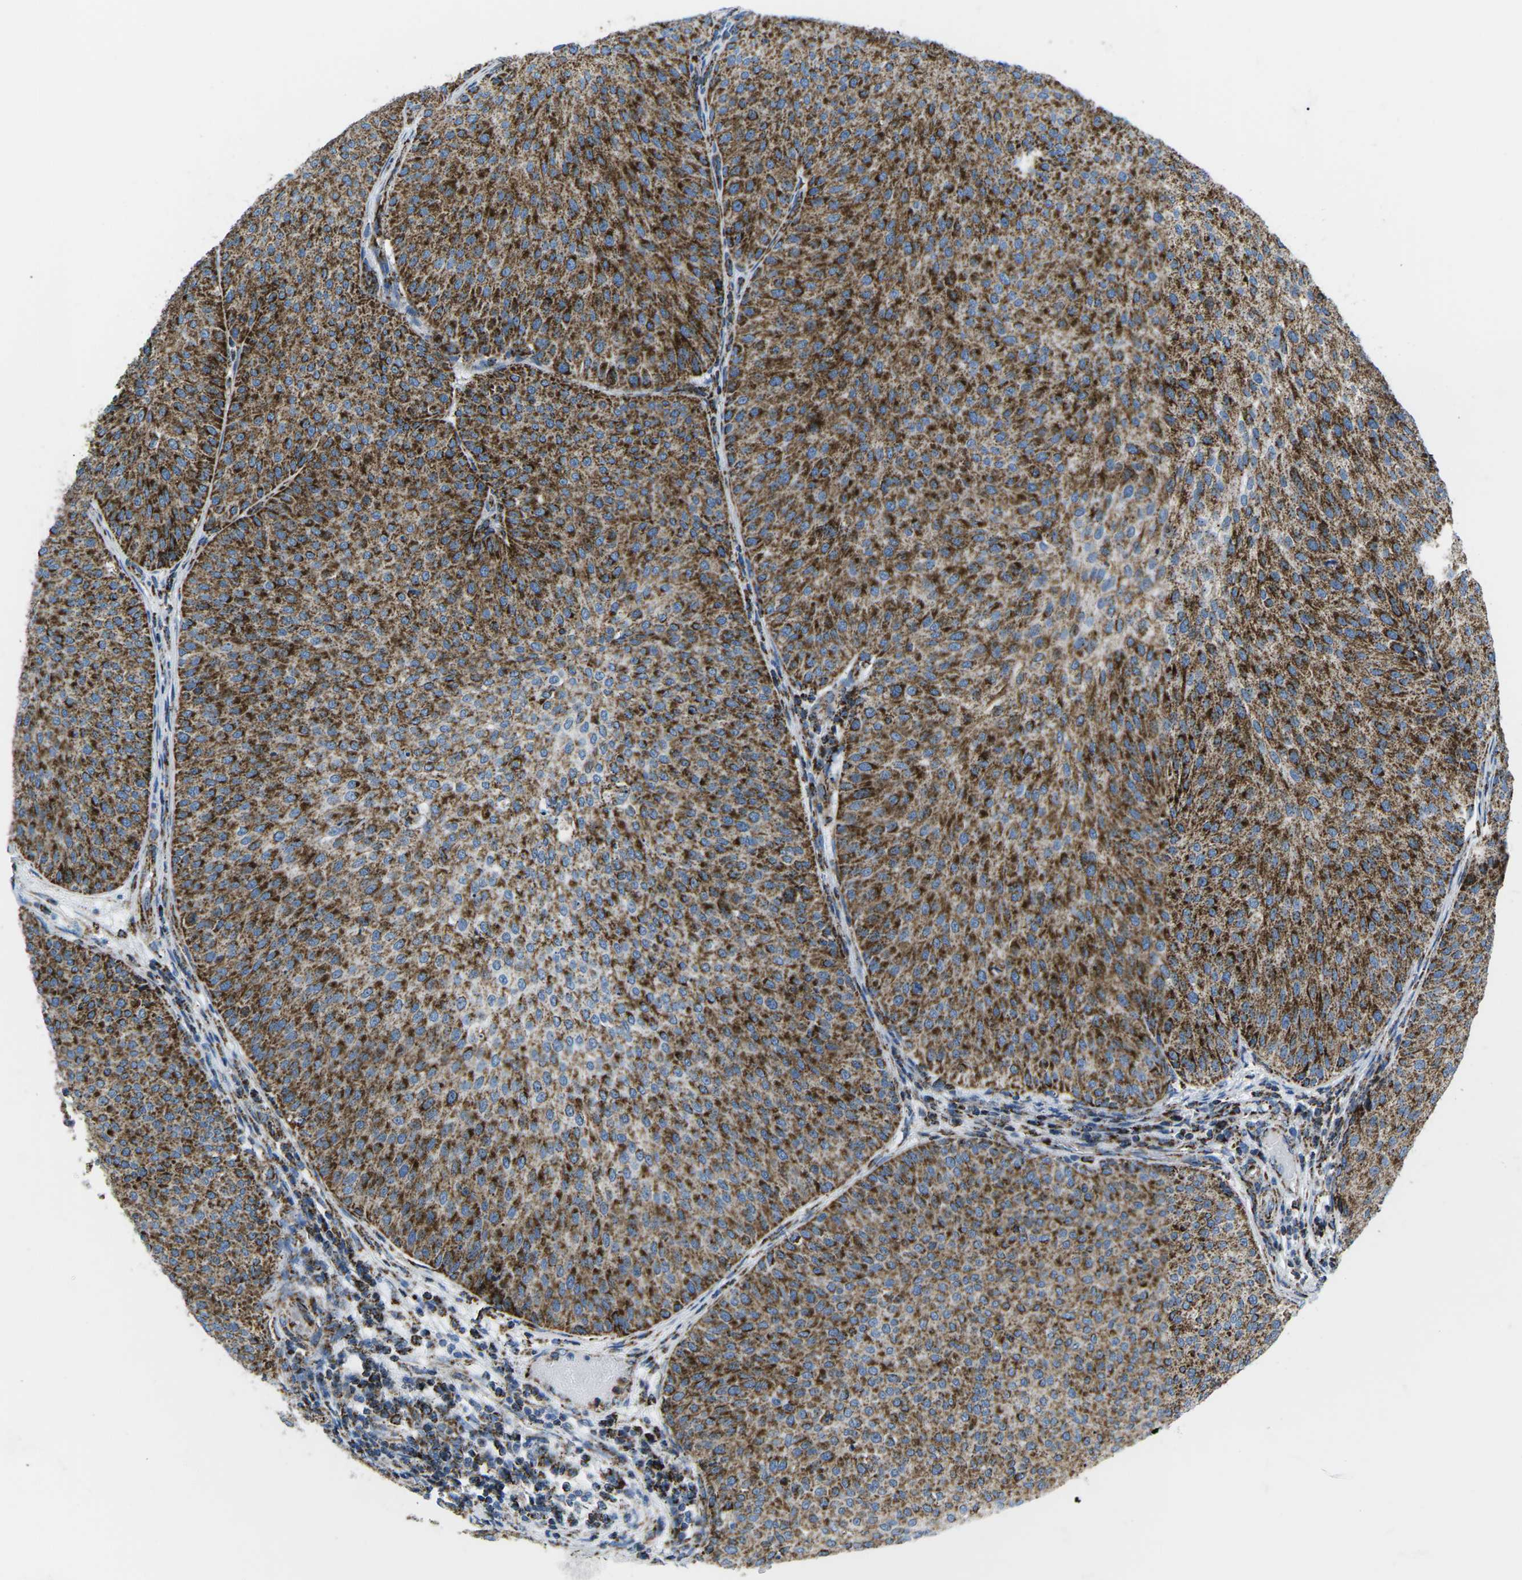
{"staining": {"intensity": "strong", "quantity": ">75%", "location": "cytoplasmic/membranous"}, "tissue": "urothelial cancer", "cell_type": "Tumor cells", "image_type": "cancer", "snomed": [{"axis": "morphology", "description": "Urothelial carcinoma, Low grade"}, {"axis": "topography", "description": "Smooth muscle"}, {"axis": "topography", "description": "Urinary bladder"}], "caption": "Urothelial carcinoma (low-grade) stained for a protein (brown) displays strong cytoplasmic/membranous positive staining in approximately >75% of tumor cells.", "gene": "COX6C", "patient": {"sex": "male", "age": 60}}